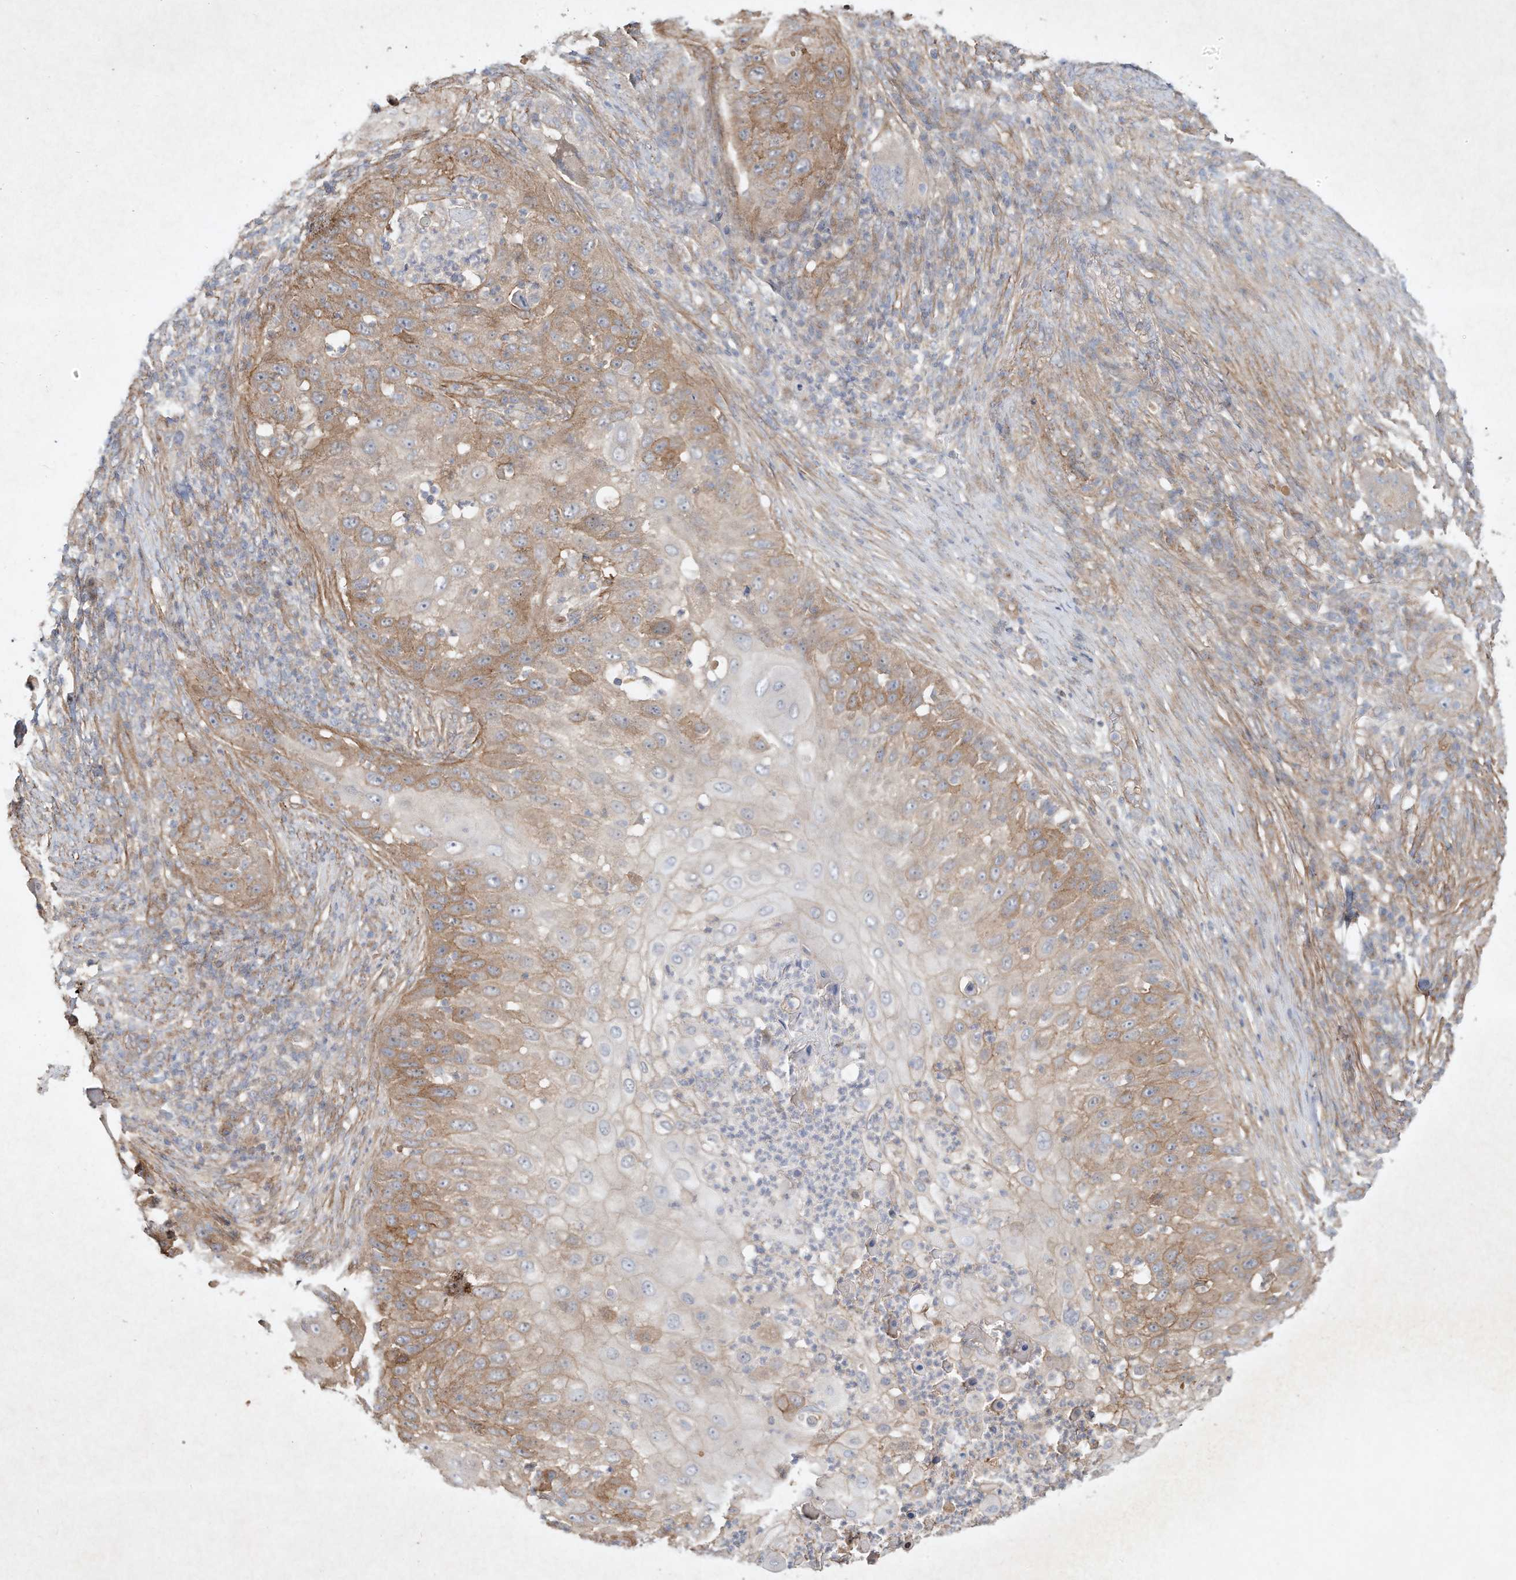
{"staining": {"intensity": "moderate", "quantity": "25%-75%", "location": "cytoplasmic/membranous"}, "tissue": "skin cancer", "cell_type": "Tumor cells", "image_type": "cancer", "snomed": [{"axis": "morphology", "description": "Squamous cell carcinoma, NOS"}, {"axis": "topography", "description": "Skin"}], "caption": "Protein staining of skin cancer tissue exhibits moderate cytoplasmic/membranous staining in about 25%-75% of tumor cells.", "gene": "HTR5A", "patient": {"sex": "female", "age": 44}}